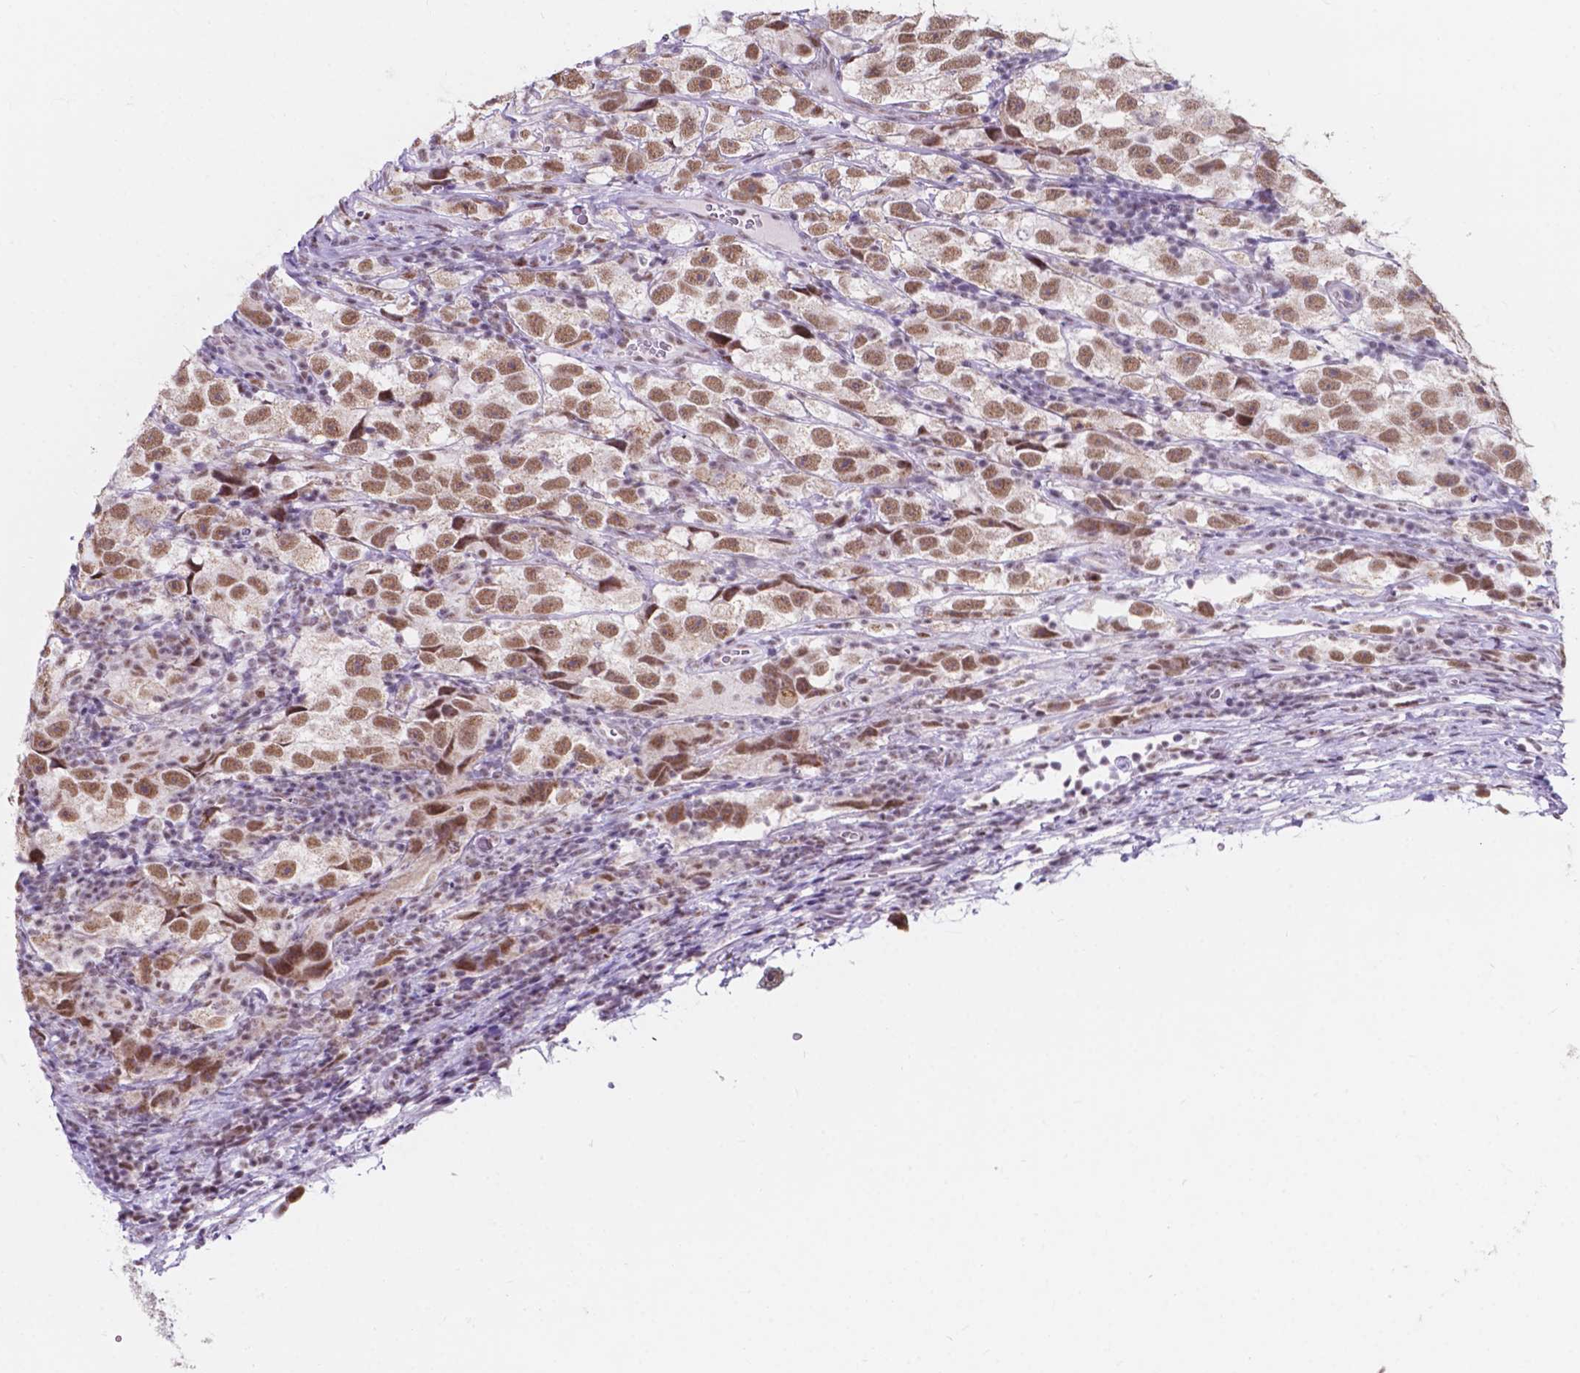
{"staining": {"intensity": "moderate", "quantity": ">75%", "location": "nuclear"}, "tissue": "testis cancer", "cell_type": "Tumor cells", "image_type": "cancer", "snomed": [{"axis": "morphology", "description": "Seminoma, NOS"}, {"axis": "topography", "description": "Testis"}], "caption": "Immunohistochemistry (IHC) staining of testis seminoma, which exhibits medium levels of moderate nuclear expression in about >75% of tumor cells indicating moderate nuclear protein expression. The staining was performed using DAB (3,3'-diaminobenzidine) (brown) for protein detection and nuclei were counterstained in hematoxylin (blue).", "gene": "BCAS2", "patient": {"sex": "male", "age": 26}}